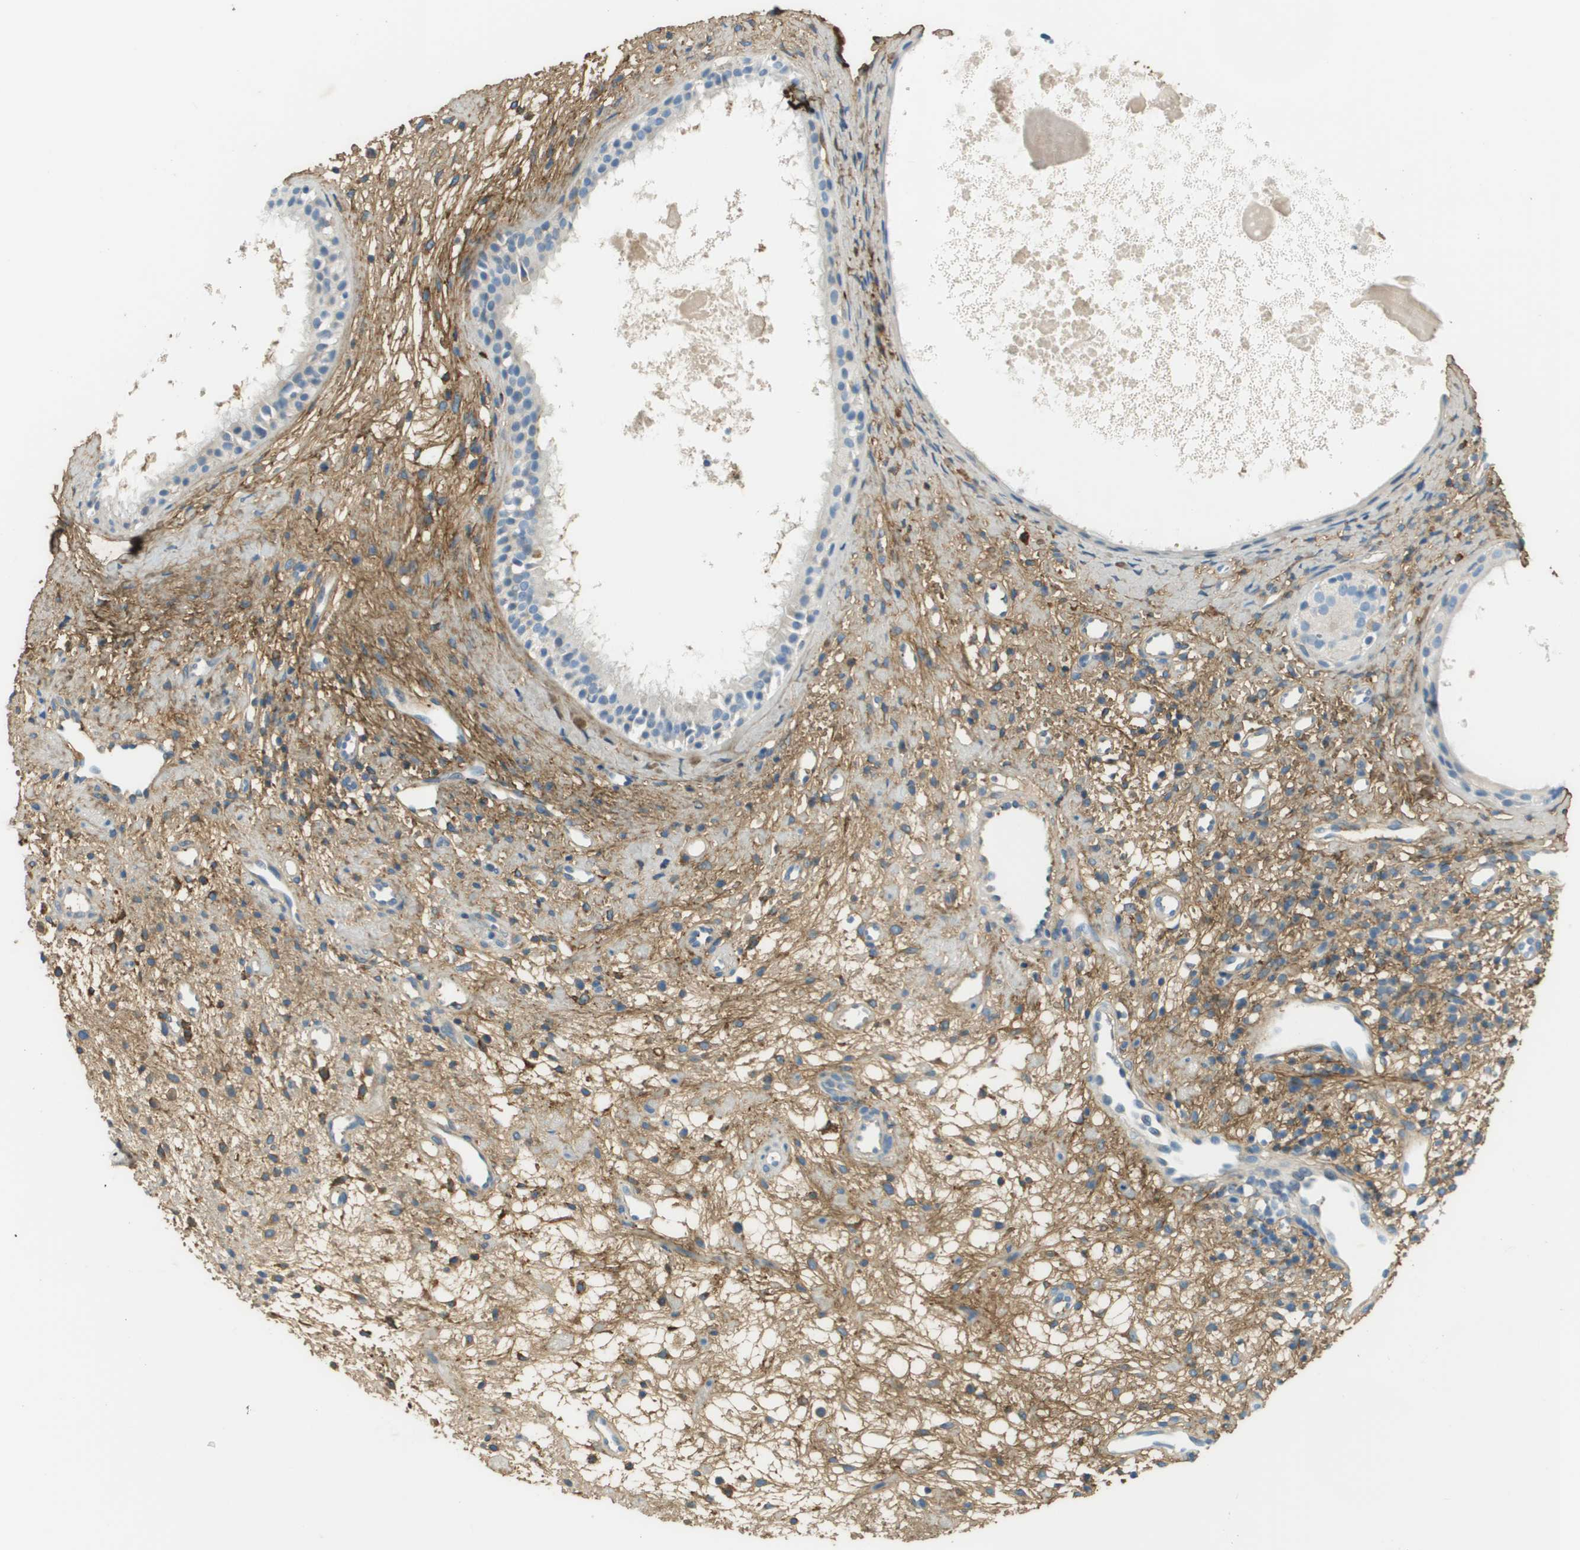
{"staining": {"intensity": "negative", "quantity": "none", "location": "none"}, "tissue": "nasopharynx", "cell_type": "Respiratory epithelial cells", "image_type": "normal", "snomed": [{"axis": "morphology", "description": "Normal tissue, NOS"}, {"axis": "topography", "description": "Nasopharynx"}], "caption": "This histopathology image is of normal nasopharynx stained with immunohistochemistry to label a protein in brown with the nuclei are counter-stained blue. There is no positivity in respiratory epithelial cells. Nuclei are stained in blue.", "gene": "DCN", "patient": {"sex": "male", "age": 22}}